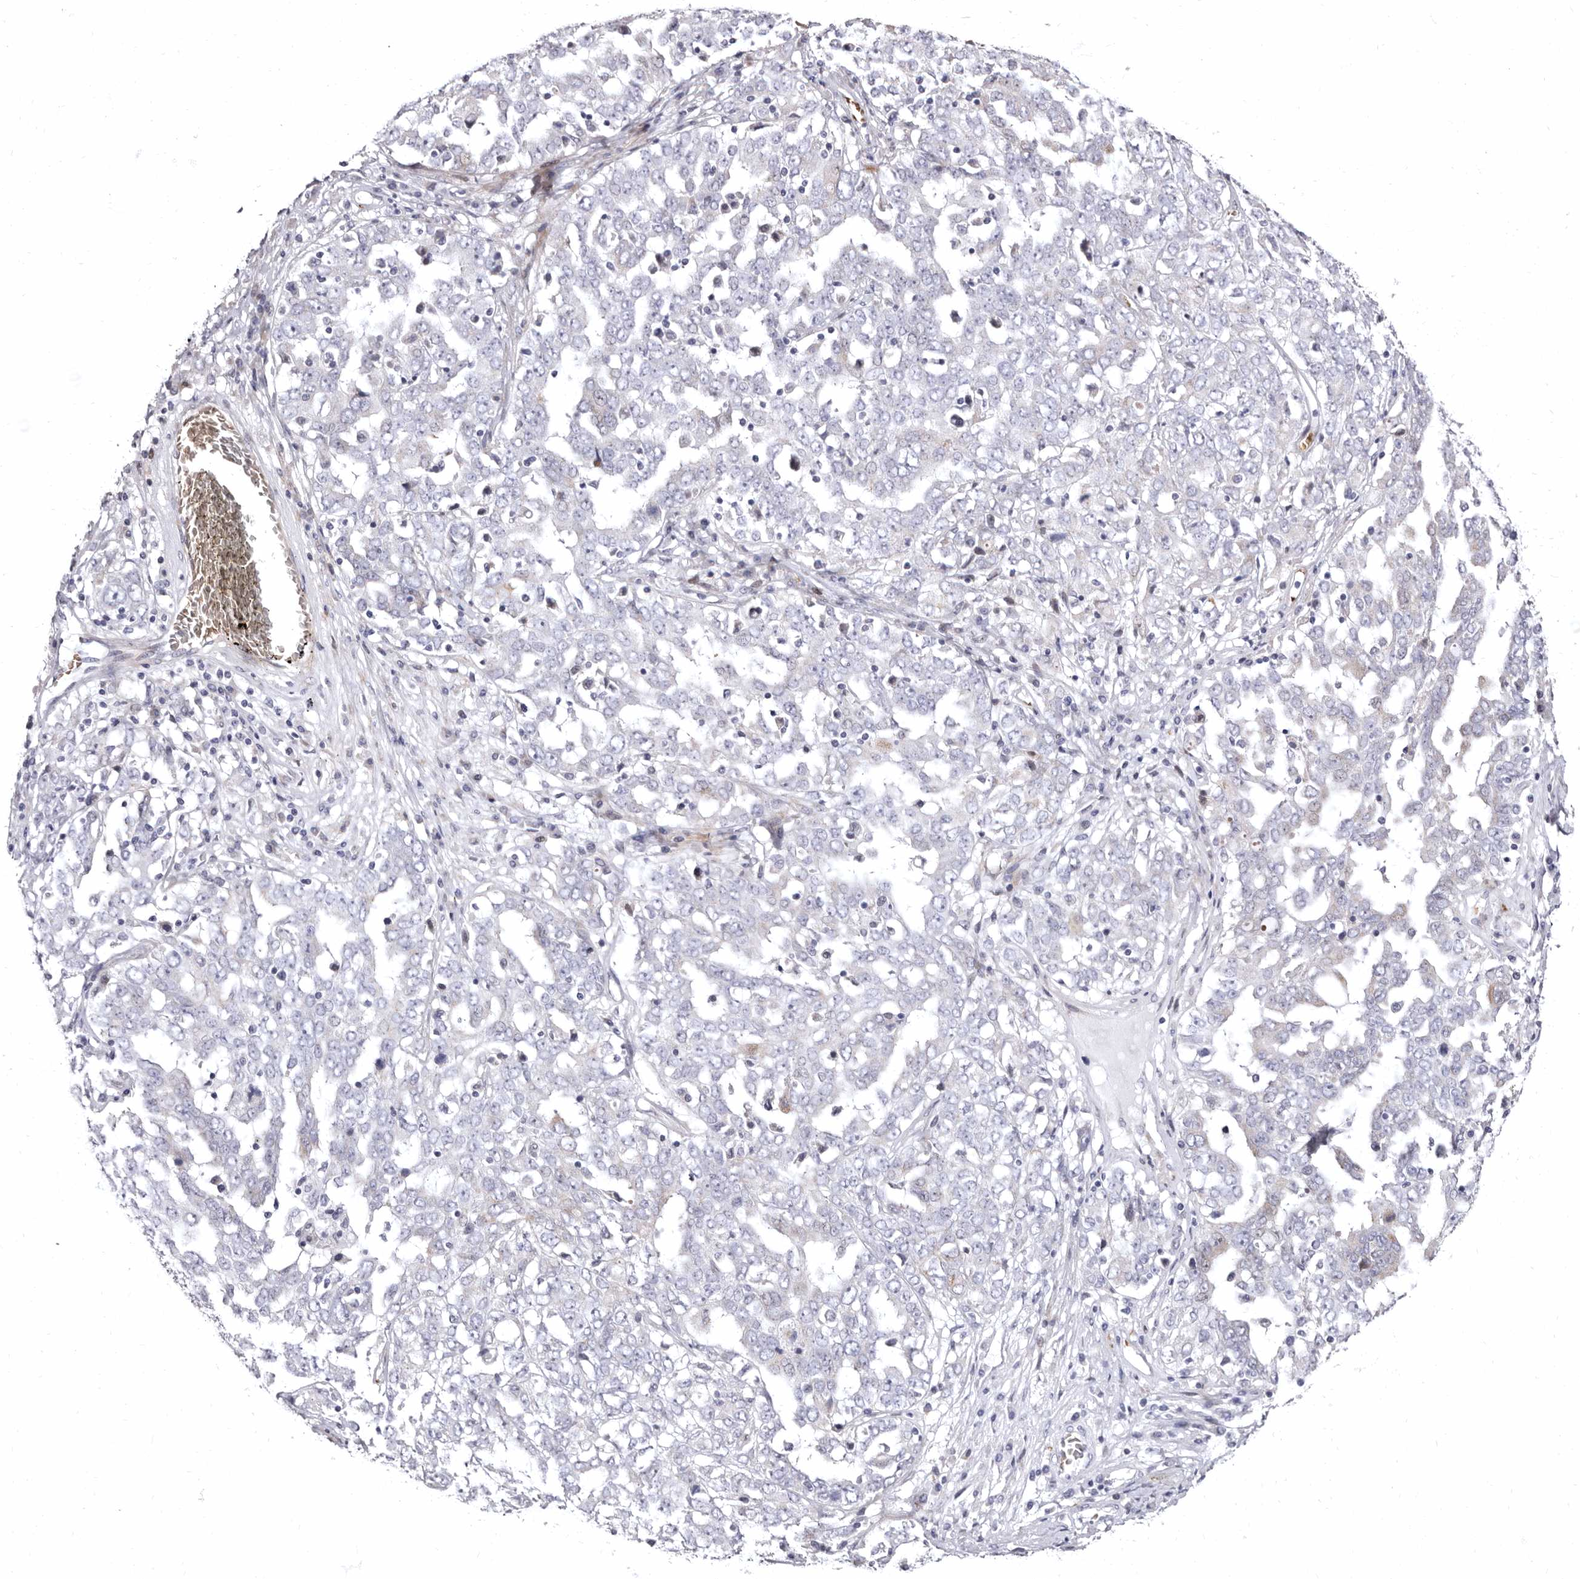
{"staining": {"intensity": "negative", "quantity": "none", "location": "none"}, "tissue": "ovarian cancer", "cell_type": "Tumor cells", "image_type": "cancer", "snomed": [{"axis": "morphology", "description": "Carcinoma, endometroid"}, {"axis": "topography", "description": "Ovary"}], "caption": "This histopathology image is of ovarian endometroid carcinoma stained with immunohistochemistry to label a protein in brown with the nuclei are counter-stained blue. There is no positivity in tumor cells.", "gene": "AIDA", "patient": {"sex": "female", "age": 62}}